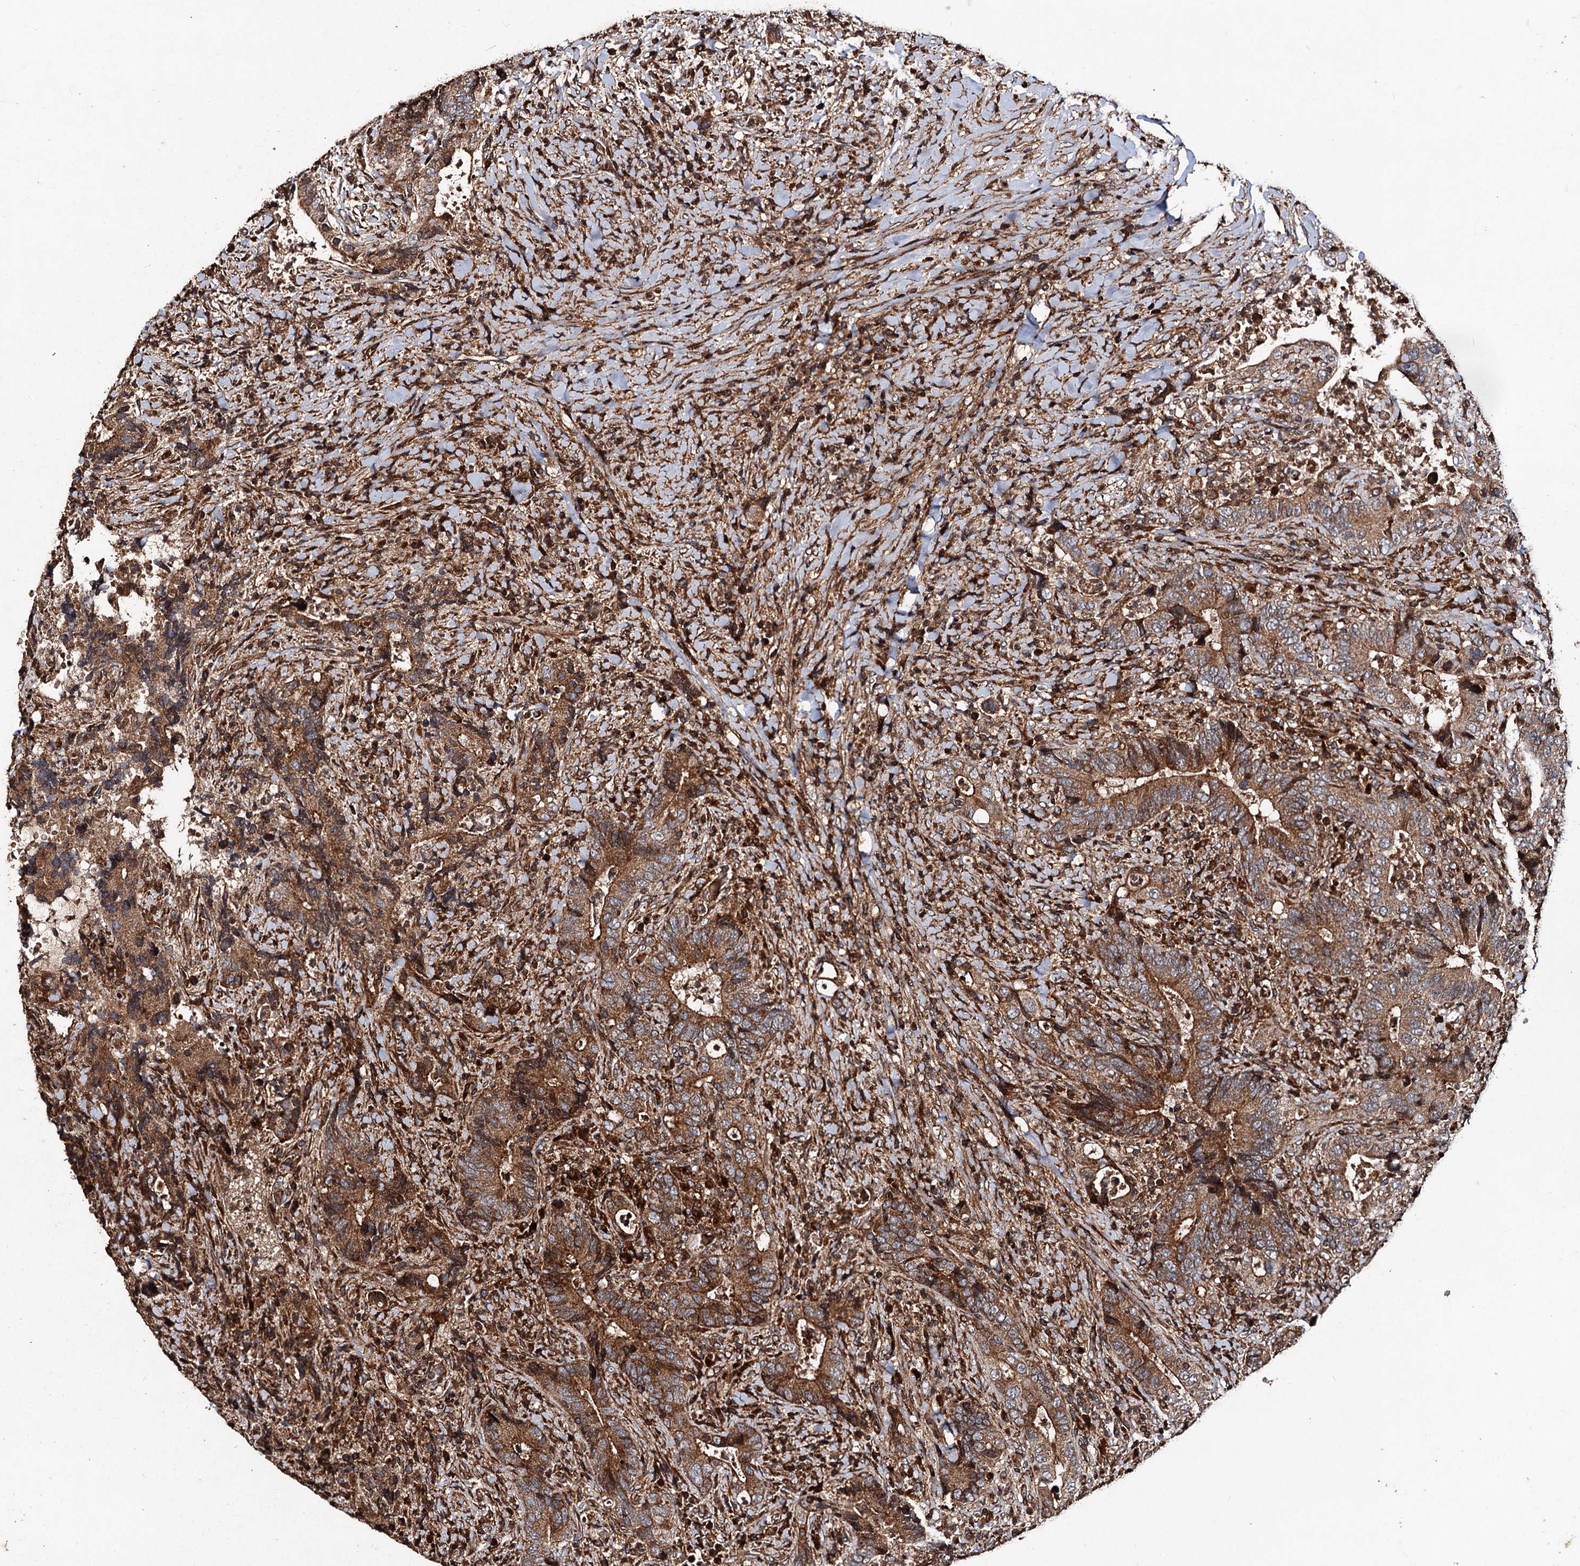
{"staining": {"intensity": "moderate", "quantity": ">75%", "location": "cytoplasmic/membranous"}, "tissue": "colorectal cancer", "cell_type": "Tumor cells", "image_type": "cancer", "snomed": [{"axis": "morphology", "description": "Adenocarcinoma, NOS"}, {"axis": "topography", "description": "Colon"}], "caption": "Colorectal cancer (adenocarcinoma) stained for a protein (brown) shows moderate cytoplasmic/membranous positive expression in about >75% of tumor cells.", "gene": "NOTCH2NLA", "patient": {"sex": "female", "age": 75}}